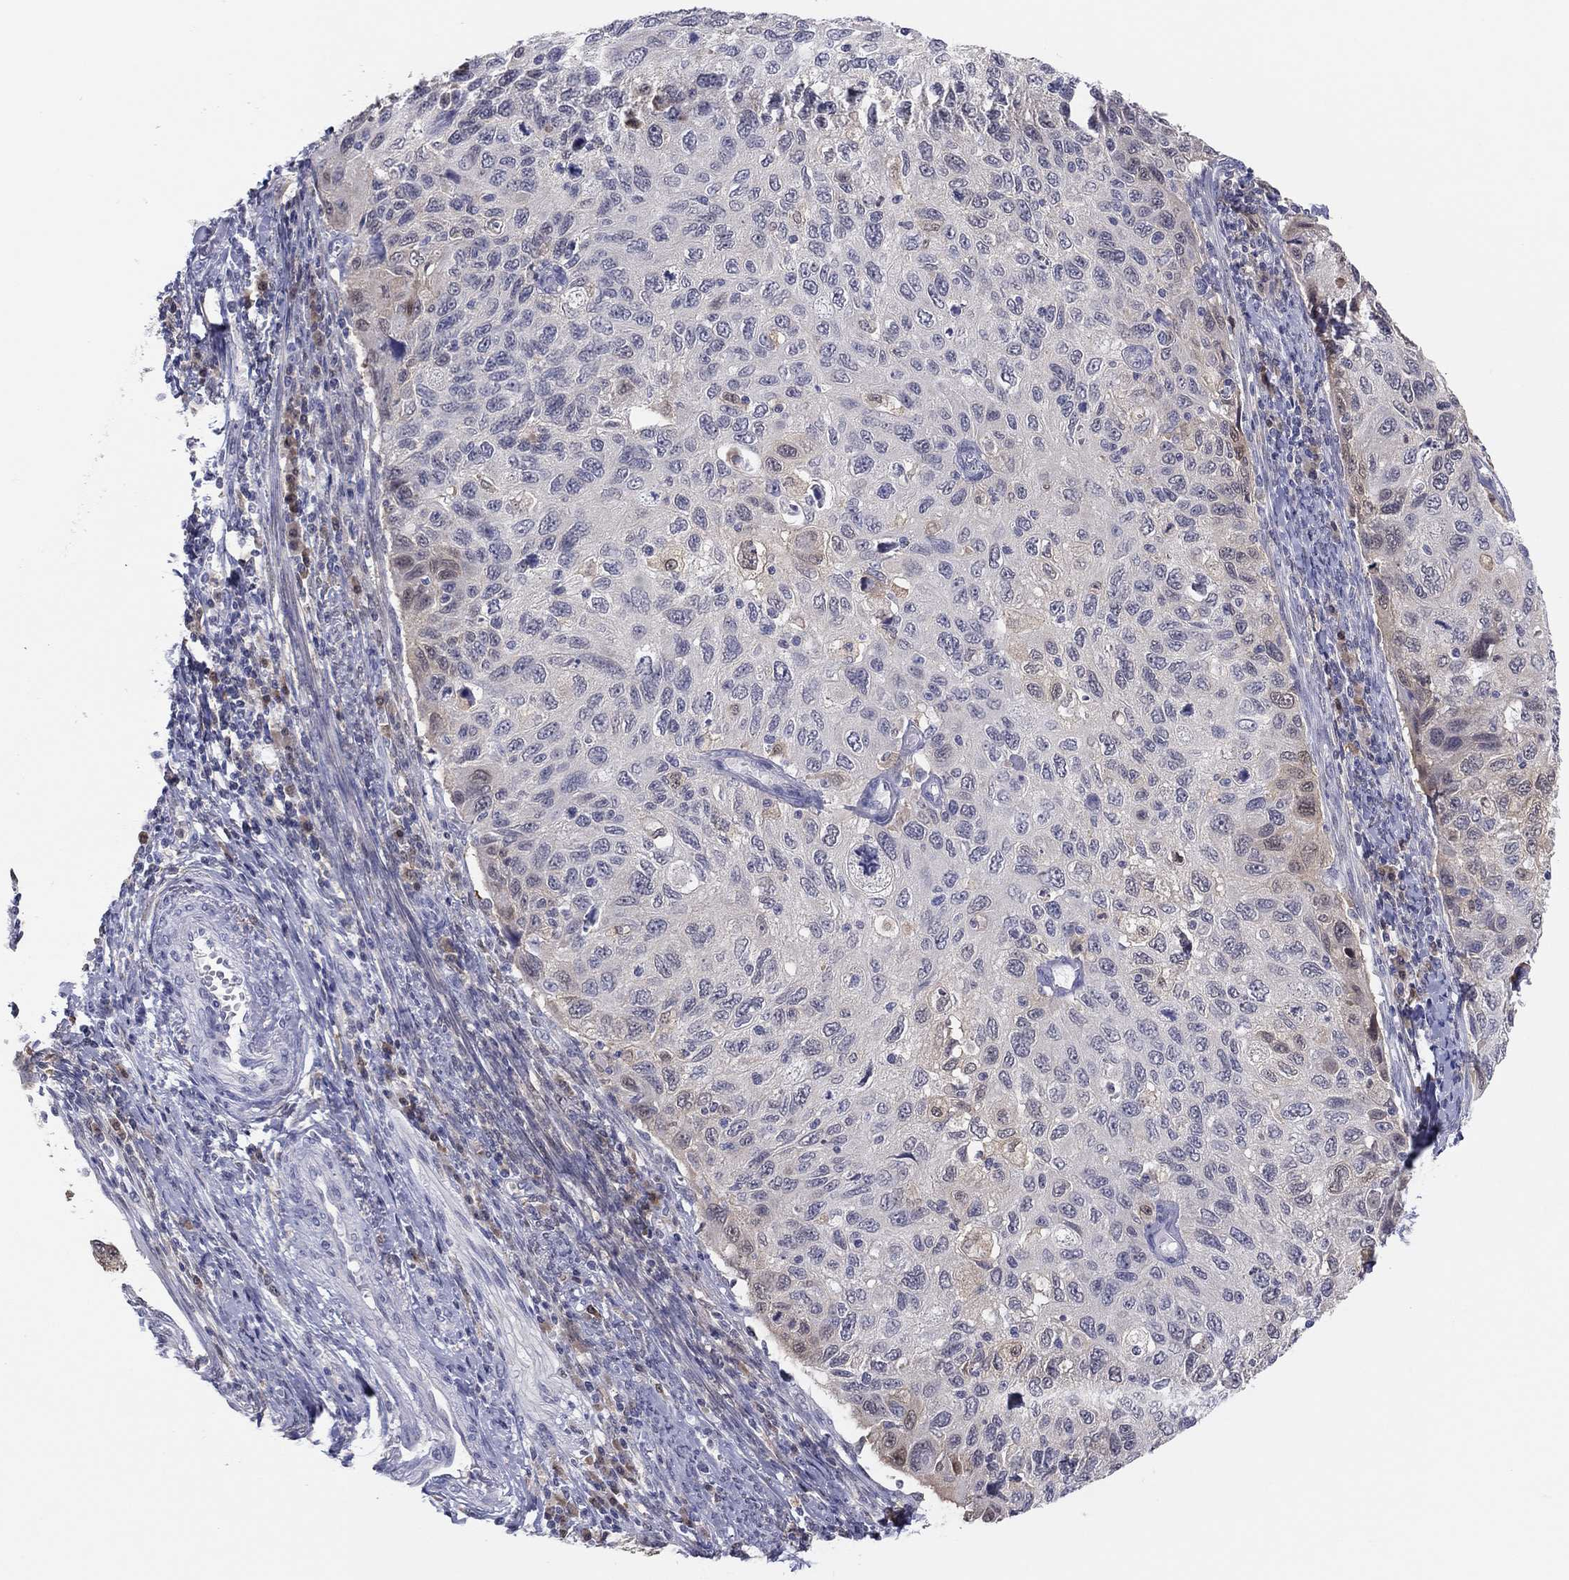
{"staining": {"intensity": "weak", "quantity": "<25%", "location": "cytoplasmic/membranous"}, "tissue": "cervical cancer", "cell_type": "Tumor cells", "image_type": "cancer", "snomed": [{"axis": "morphology", "description": "Squamous cell carcinoma, NOS"}, {"axis": "topography", "description": "Cervix"}], "caption": "There is no significant positivity in tumor cells of cervical cancer (squamous cell carcinoma).", "gene": "PDXK", "patient": {"sex": "female", "age": 70}}